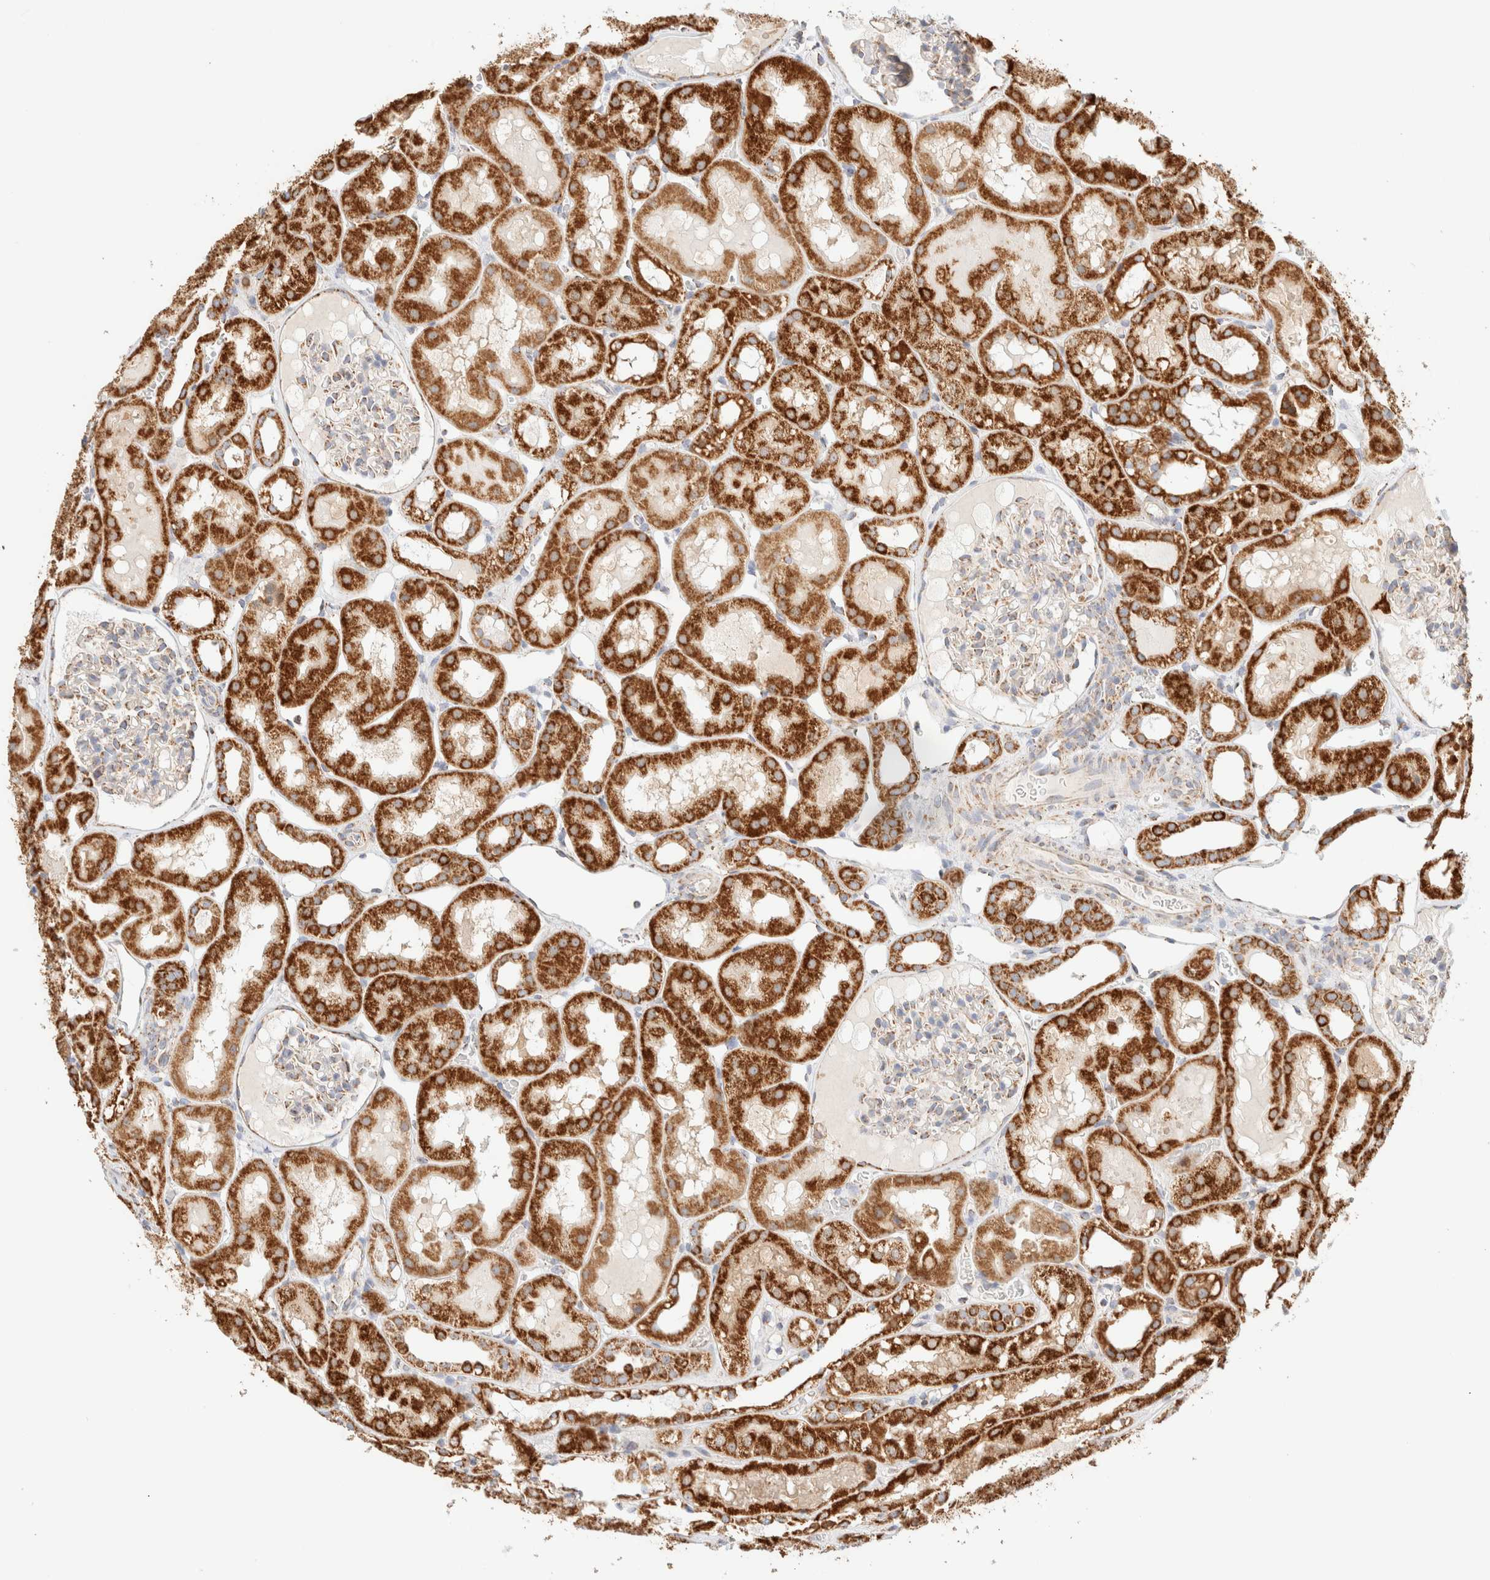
{"staining": {"intensity": "weak", "quantity": "<25%", "location": "cytoplasmic/membranous"}, "tissue": "kidney", "cell_type": "Cells in glomeruli", "image_type": "normal", "snomed": [{"axis": "morphology", "description": "Normal tissue, NOS"}, {"axis": "topography", "description": "Kidney"}, {"axis": "topography", "description": "Urinary bladder"}], "caption": "Human kidney stained for a protein using immunohistochemistry (IHC) shows no expression in cells in glomeruli.", "gene": "PHB2", "patient": {"sex": "male", "age": 16}}